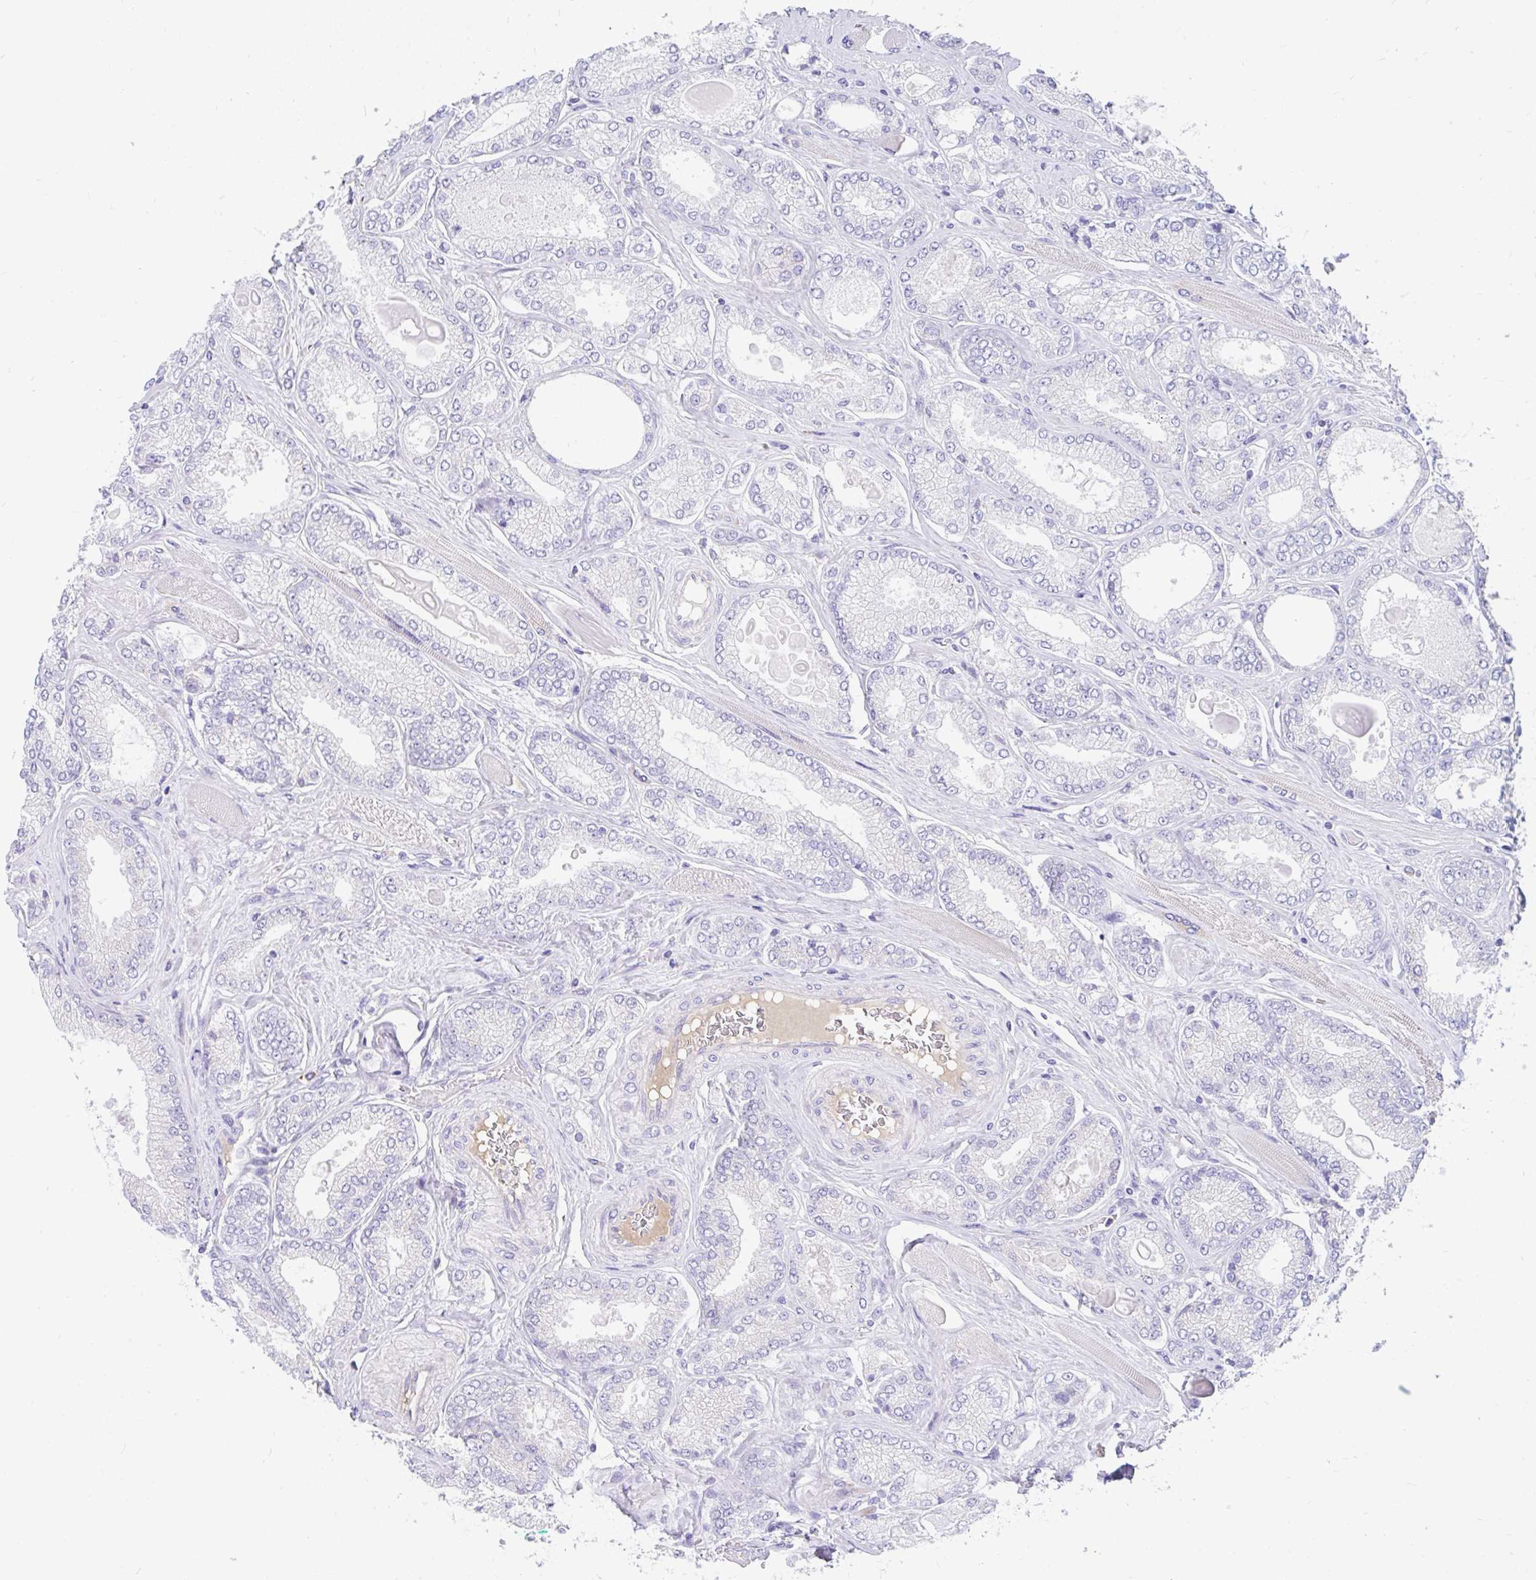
{"staining": {"intensity": "negative", "quantity": "none", "location": "none"}, "tissue": "prostate cancer", "cell_type": "Tumor cells", "image_type": "cancer", "snomed": [{"axis": "morphology", "description": "Adenocarcinoma, High grade"}, {"axis": "topography", "description": "Prostate"}], "caption": "Tumor cells are negative for brown protein staining in adenocarcinoma (high-grade) (prostate).", "gene": "CCSAP", "patient": {"sex": "male", "age": 68}}